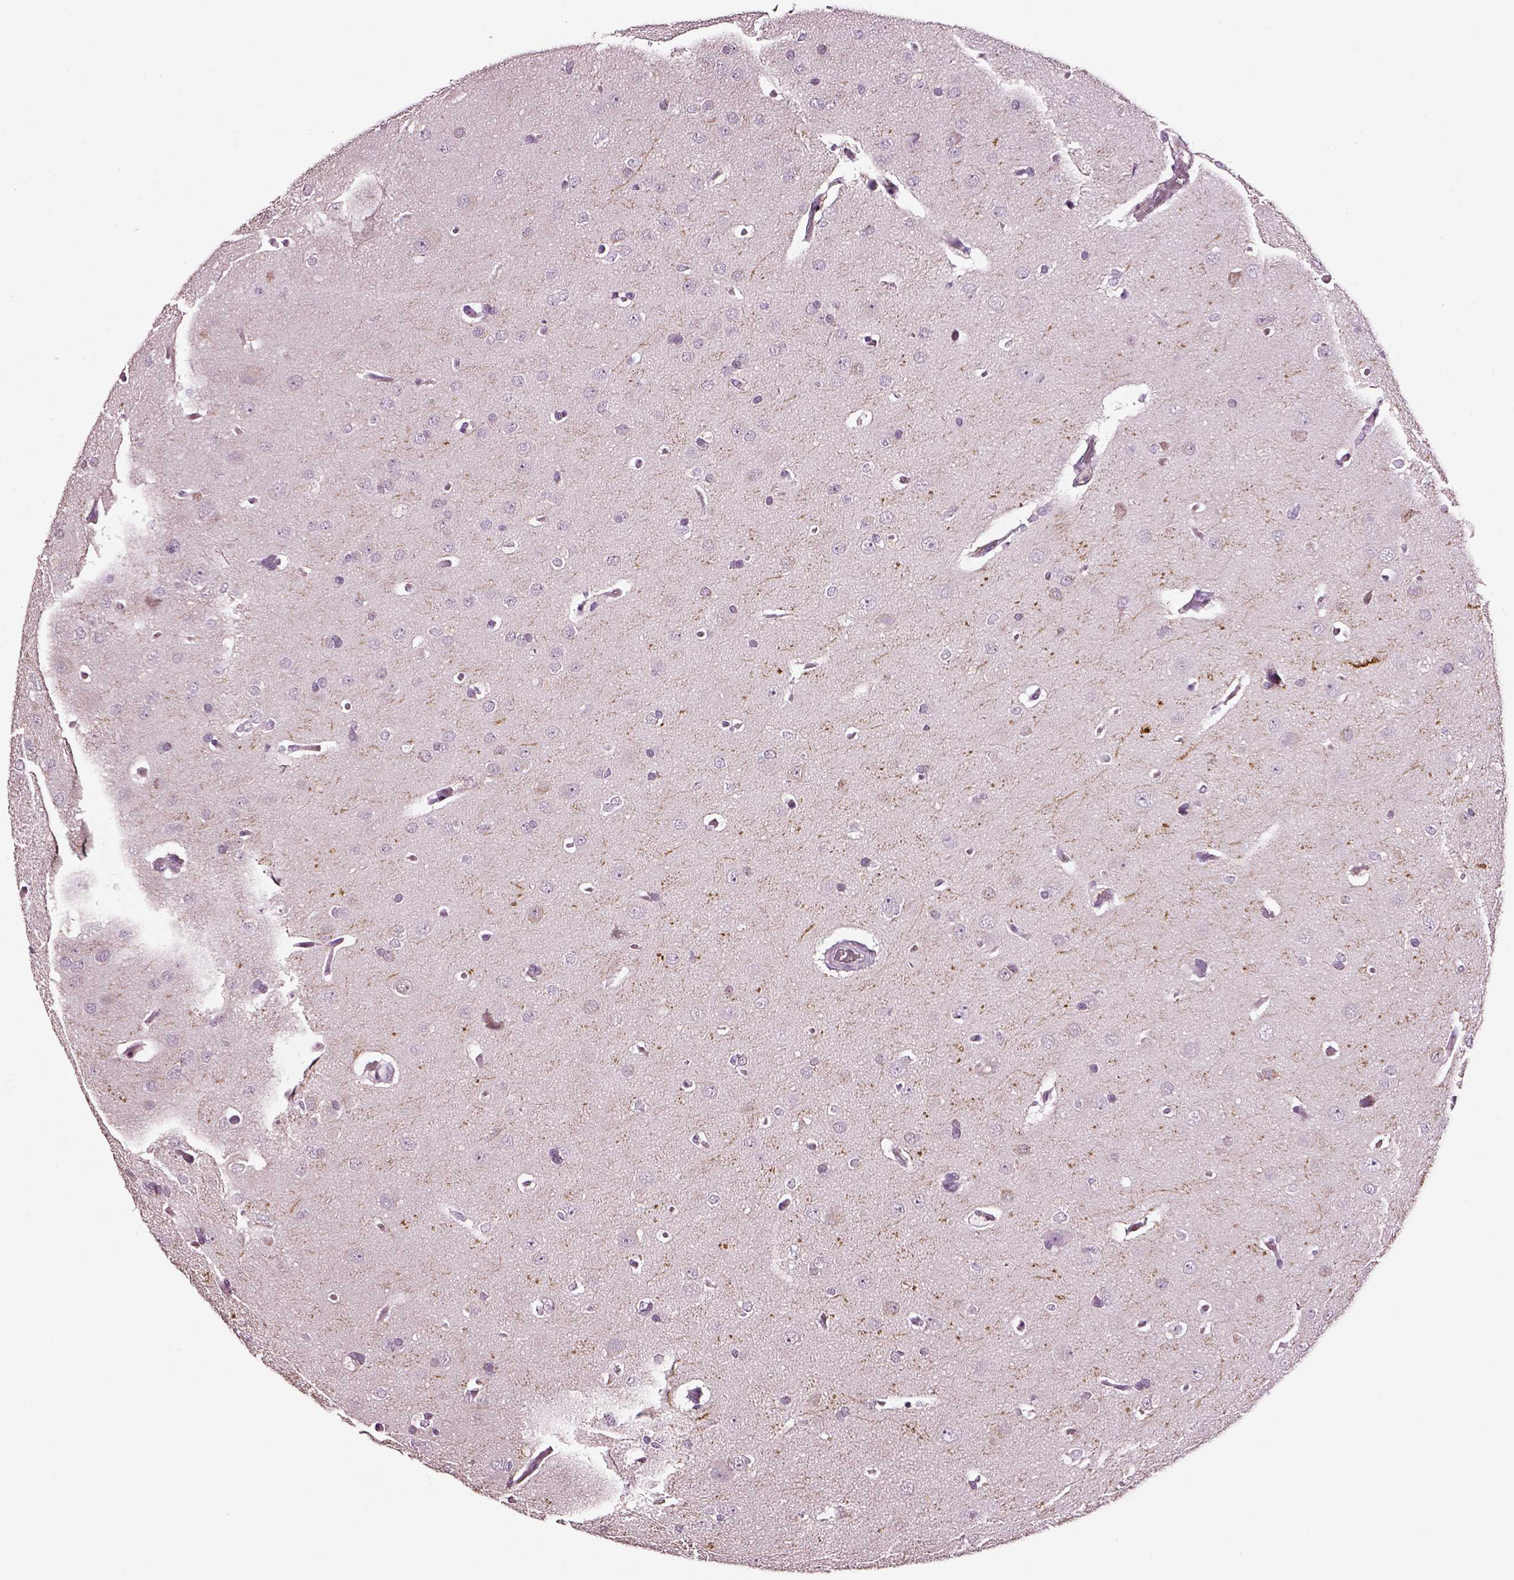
{"staining": {"intensity": "negative", "quantity": "none", "location": "none"}, "tissue": "glioma", "cell_type": "Tumor cells", "image_type": "cancer", "snomed": [{"axis": "morphology", "description": "Glioma, malignant, Low grade"}, {"axis": "topography", "description": "Brain"}], "caption": "Immunohistochemical staining of glioma reveals no significant expression in tumor cells.", "gene": "SMIM17", "patient": {"sex": "female", "age": 54}}